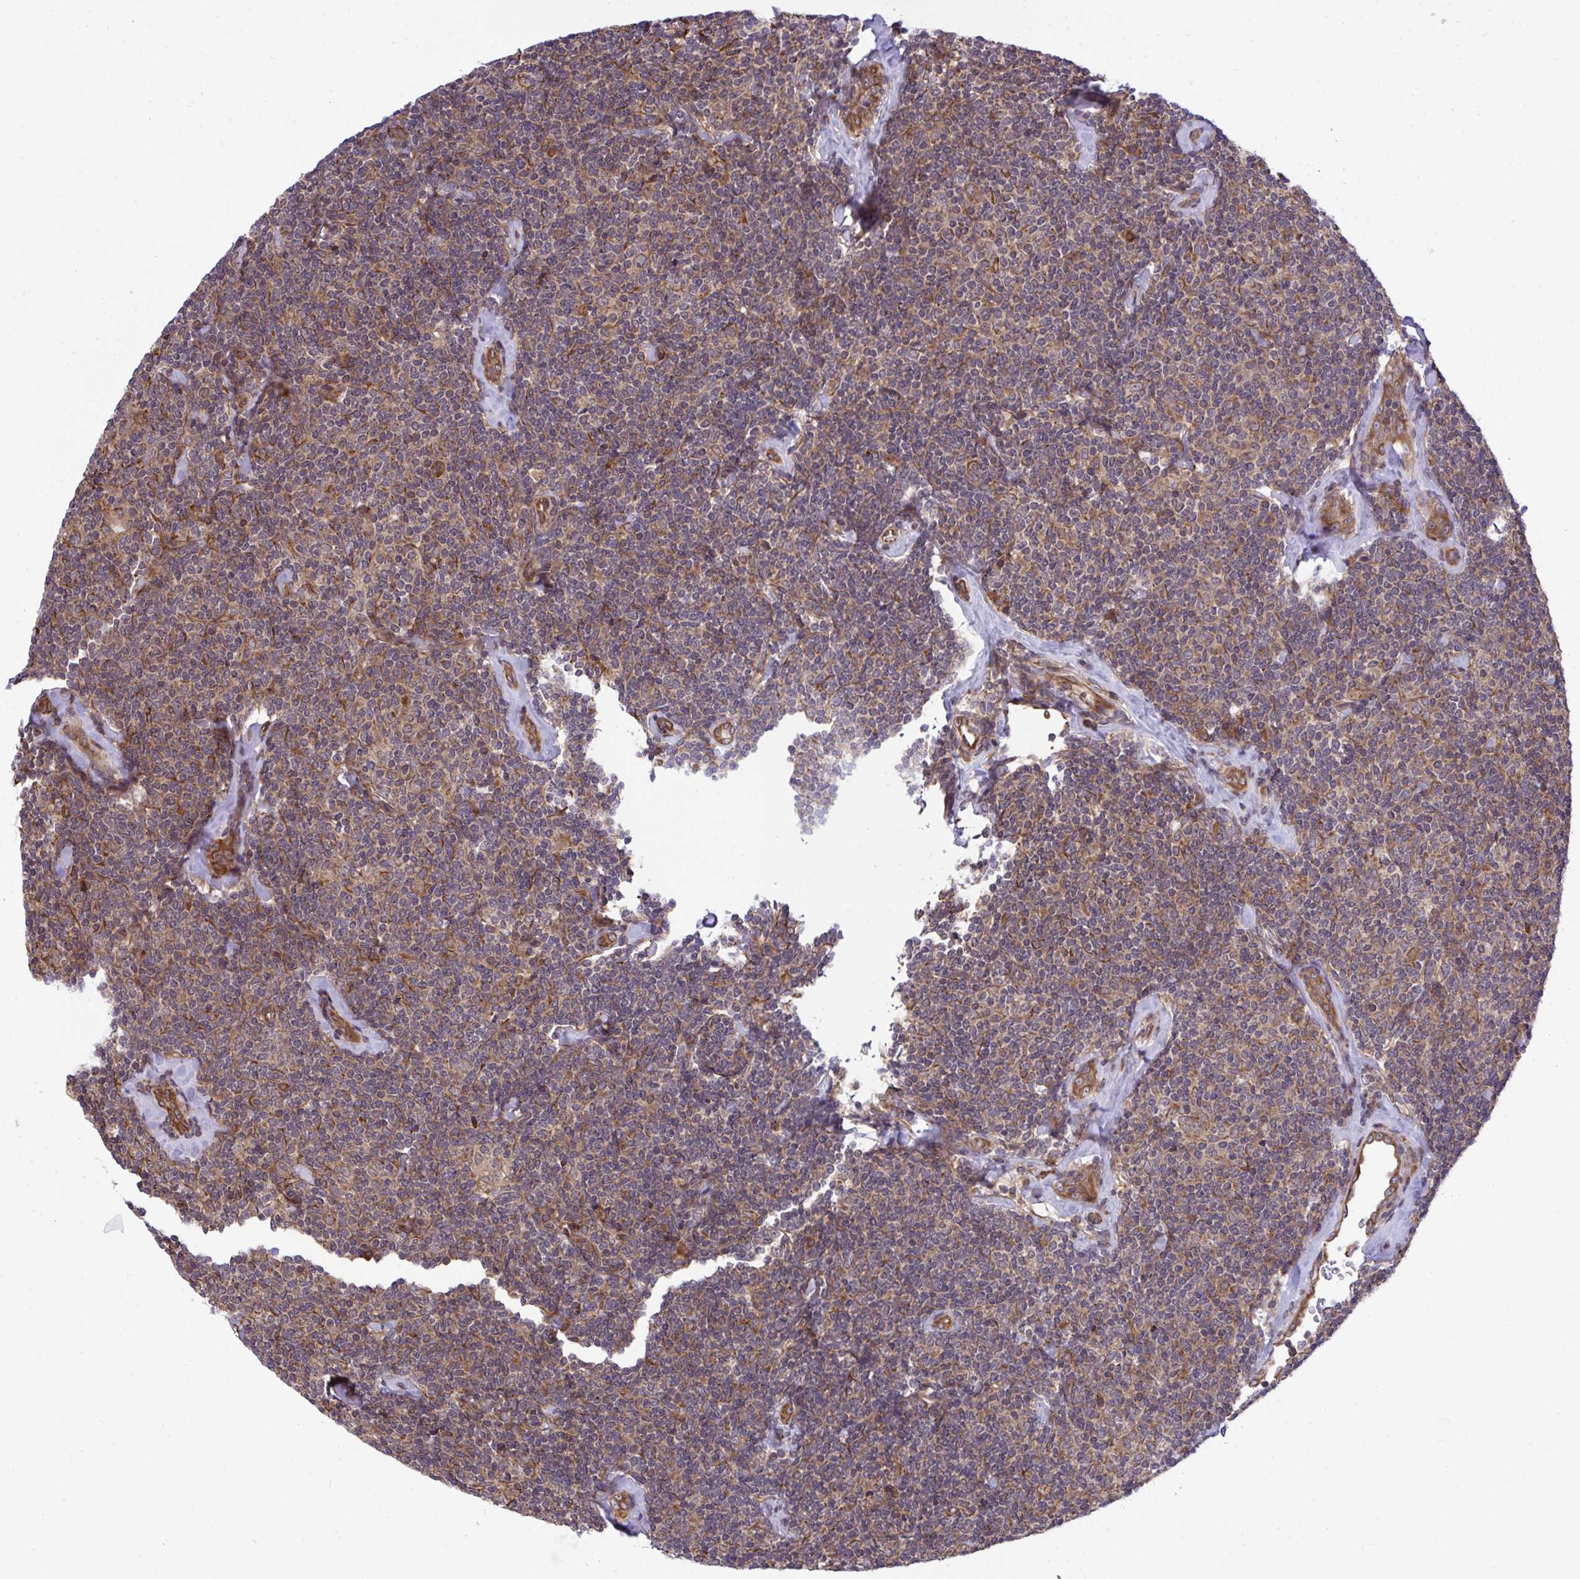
{"staining": {"intensity": "weak", "quantity": "<25%", "location": "cytoplasmic/membranous"}, "tissue": "lymphoma", "cell_type": "Tumor cells", "image_type": "cancer", "snomed": [{"axis": "morphology", "description": "Malignant lymphoma, non-Hodgkin's type, Low grade"}, {"axis": "topography", "description": "Lymph node"}], "caption": "This is a photomicrograph of immunohistochemistry (IHC) staining of malignant lymphoma, non-Hodgkin's type (low-grade), which shows no positivity in tumor cells.", "gene": "RPS15", "patient": {"sex": "female", "age": 56}}